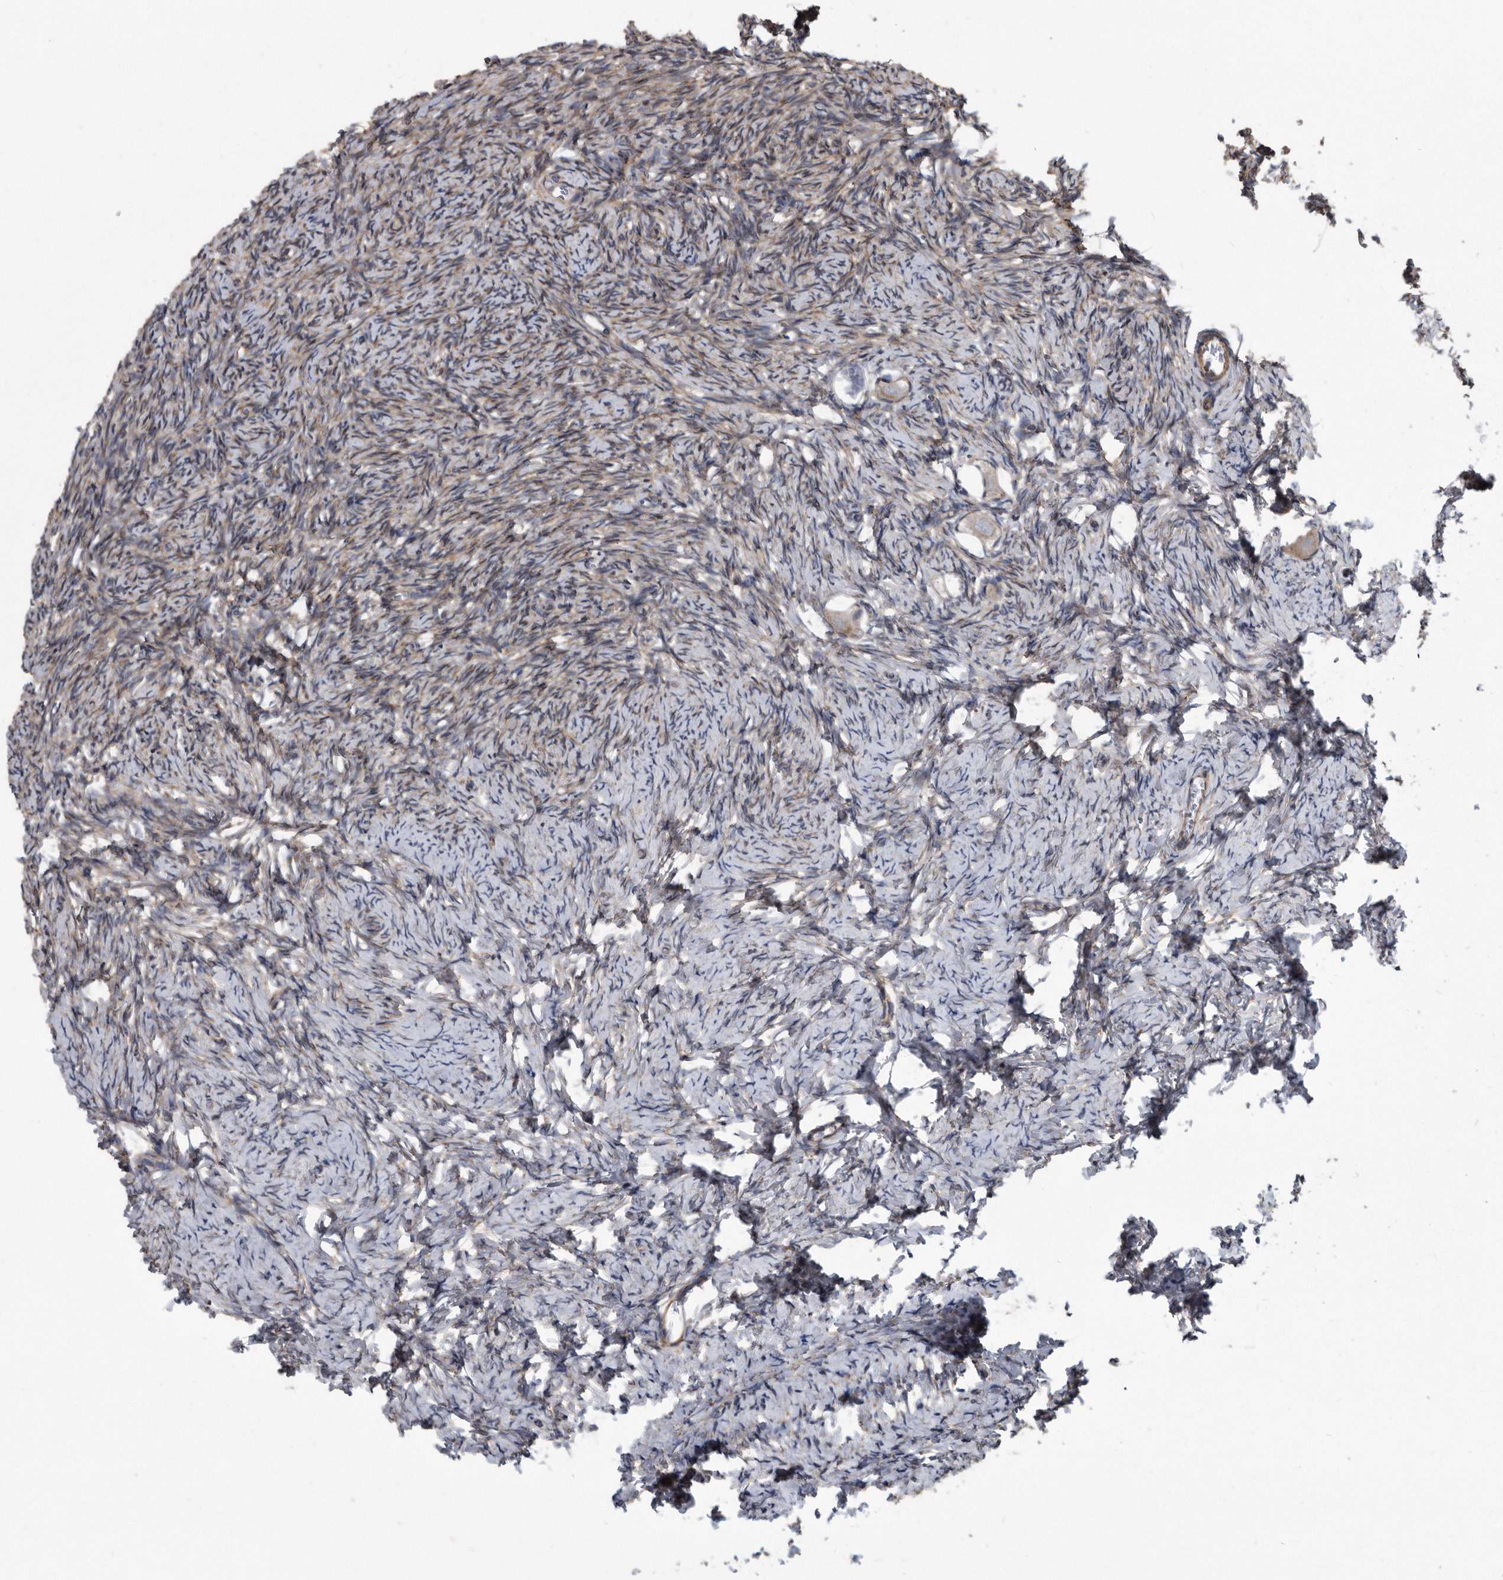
{"staining": {"intensity": "negative", "quantity": "none", "location": "none"}, "tissue": "ovary", "cell_type": "Follicle cells", "image_type": "normal", "snomed": [{"axis": "morphology", "description": "Normal tissue, NOS"}, {"axis": "topography", "description": "Ovary"}], "caption": "This micrograph is of normal ovary stained with immunohistochemistry (IHC) to label a protein in brown with the nuclei are counter-stained blue. There is no expression in follicle cells. The staining was performed using DAB (3,3'-diaminobenzidine) to visualize the protein expression in brown, while the nuclei were stained in blue with hematoxylin (Magnification: 20x).", "gene": "ARMCX1", "patient": {"sex": "female", "age": 27}}